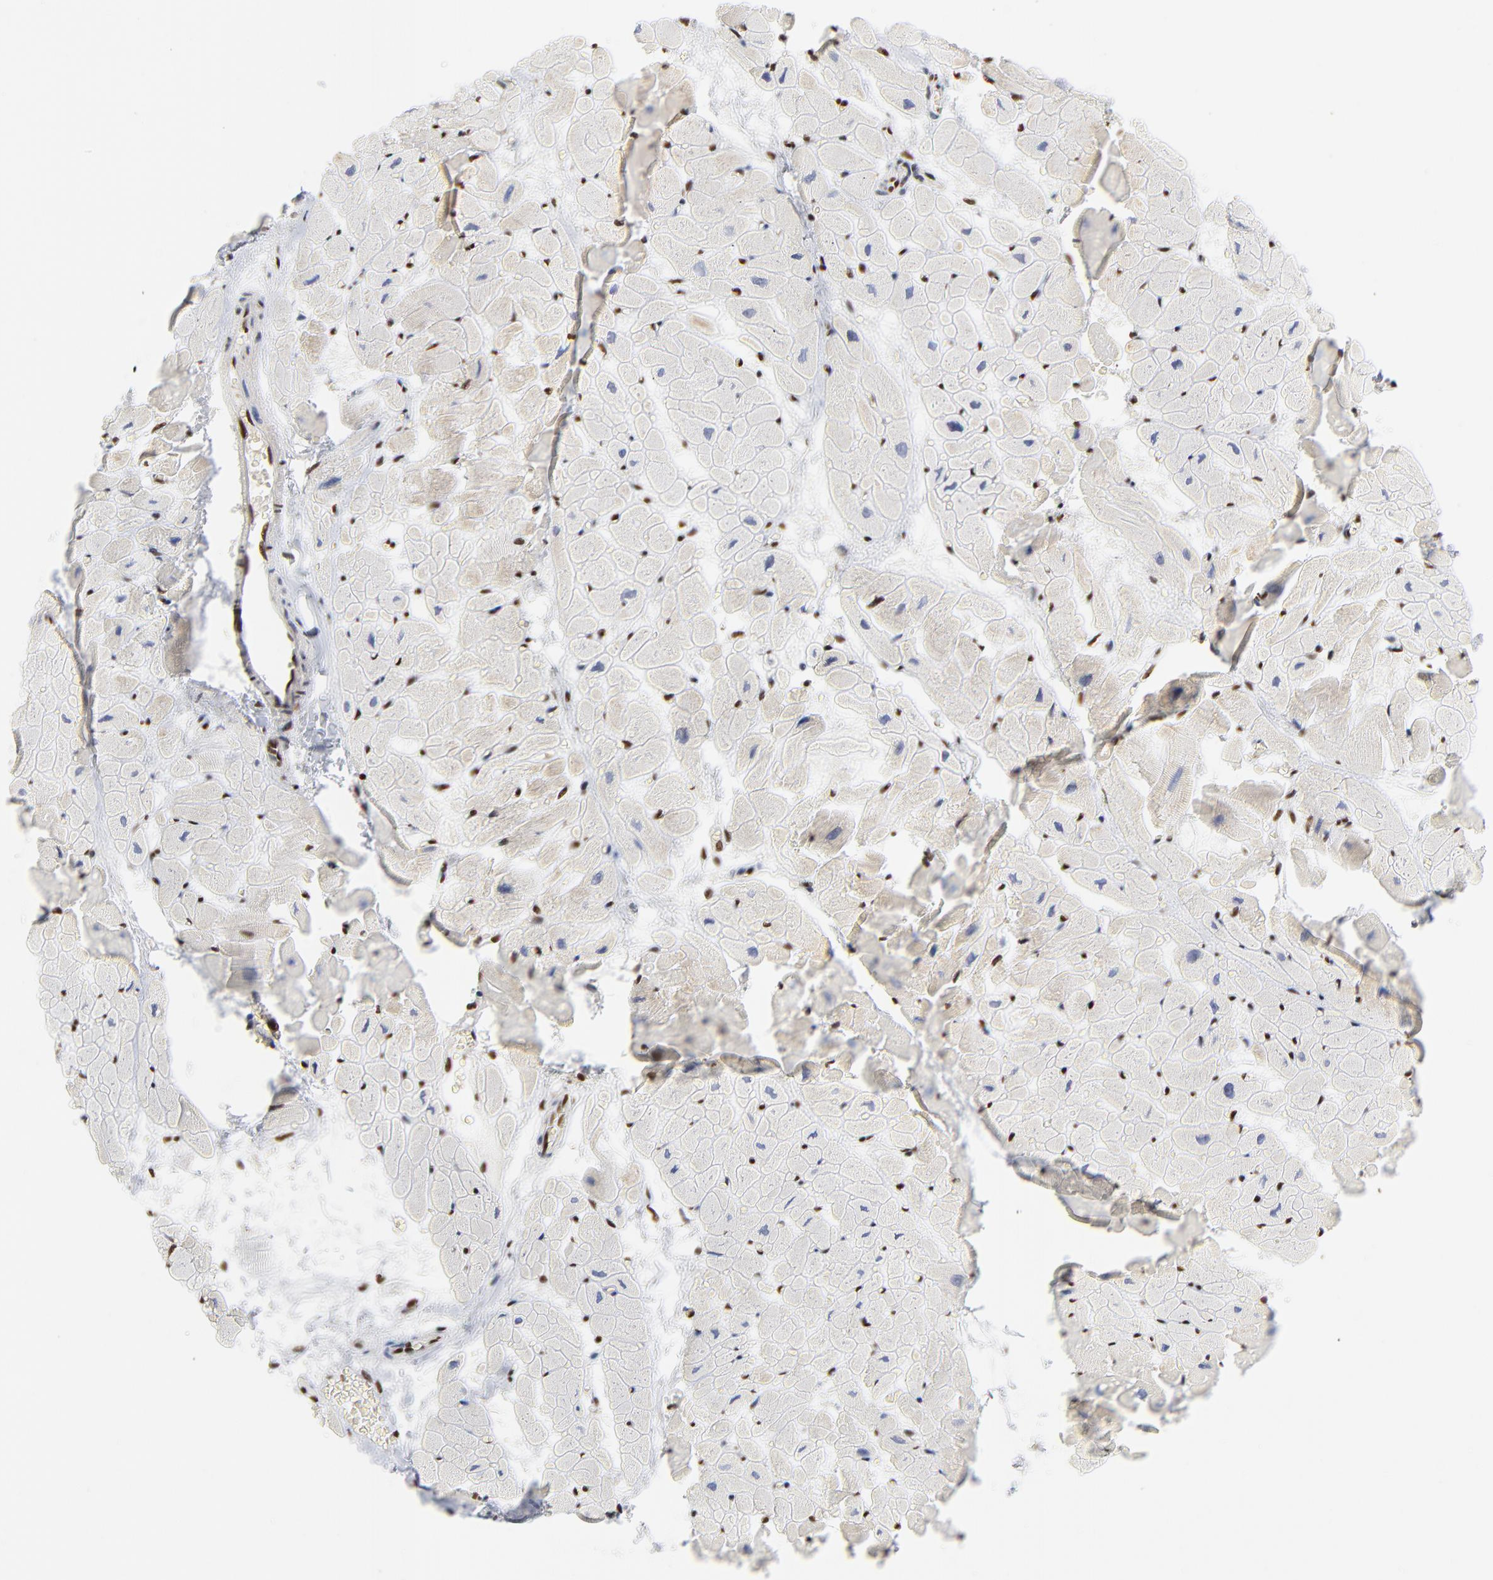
{"staining": {"intensity": "moderate", "quantity": "25%-75%", "location": "nuclear"}, "tissue": "heart muscle", "cell_type": "Cardiomyocytes", "image_type": "normal", "snomed": [{"axis": "morphology", "description": "Normal tissue, NOS"}, {"axis": "topography", "description": "Heart"}], "caption": "This micrograph shows immunohistochemistry staining of benign heart muscle, with medium moderate nuclear staining in about 25%-75% of cardiomyocytes.", "gene": "CREB1", "patient": {"sex": "male", "age": 45}}